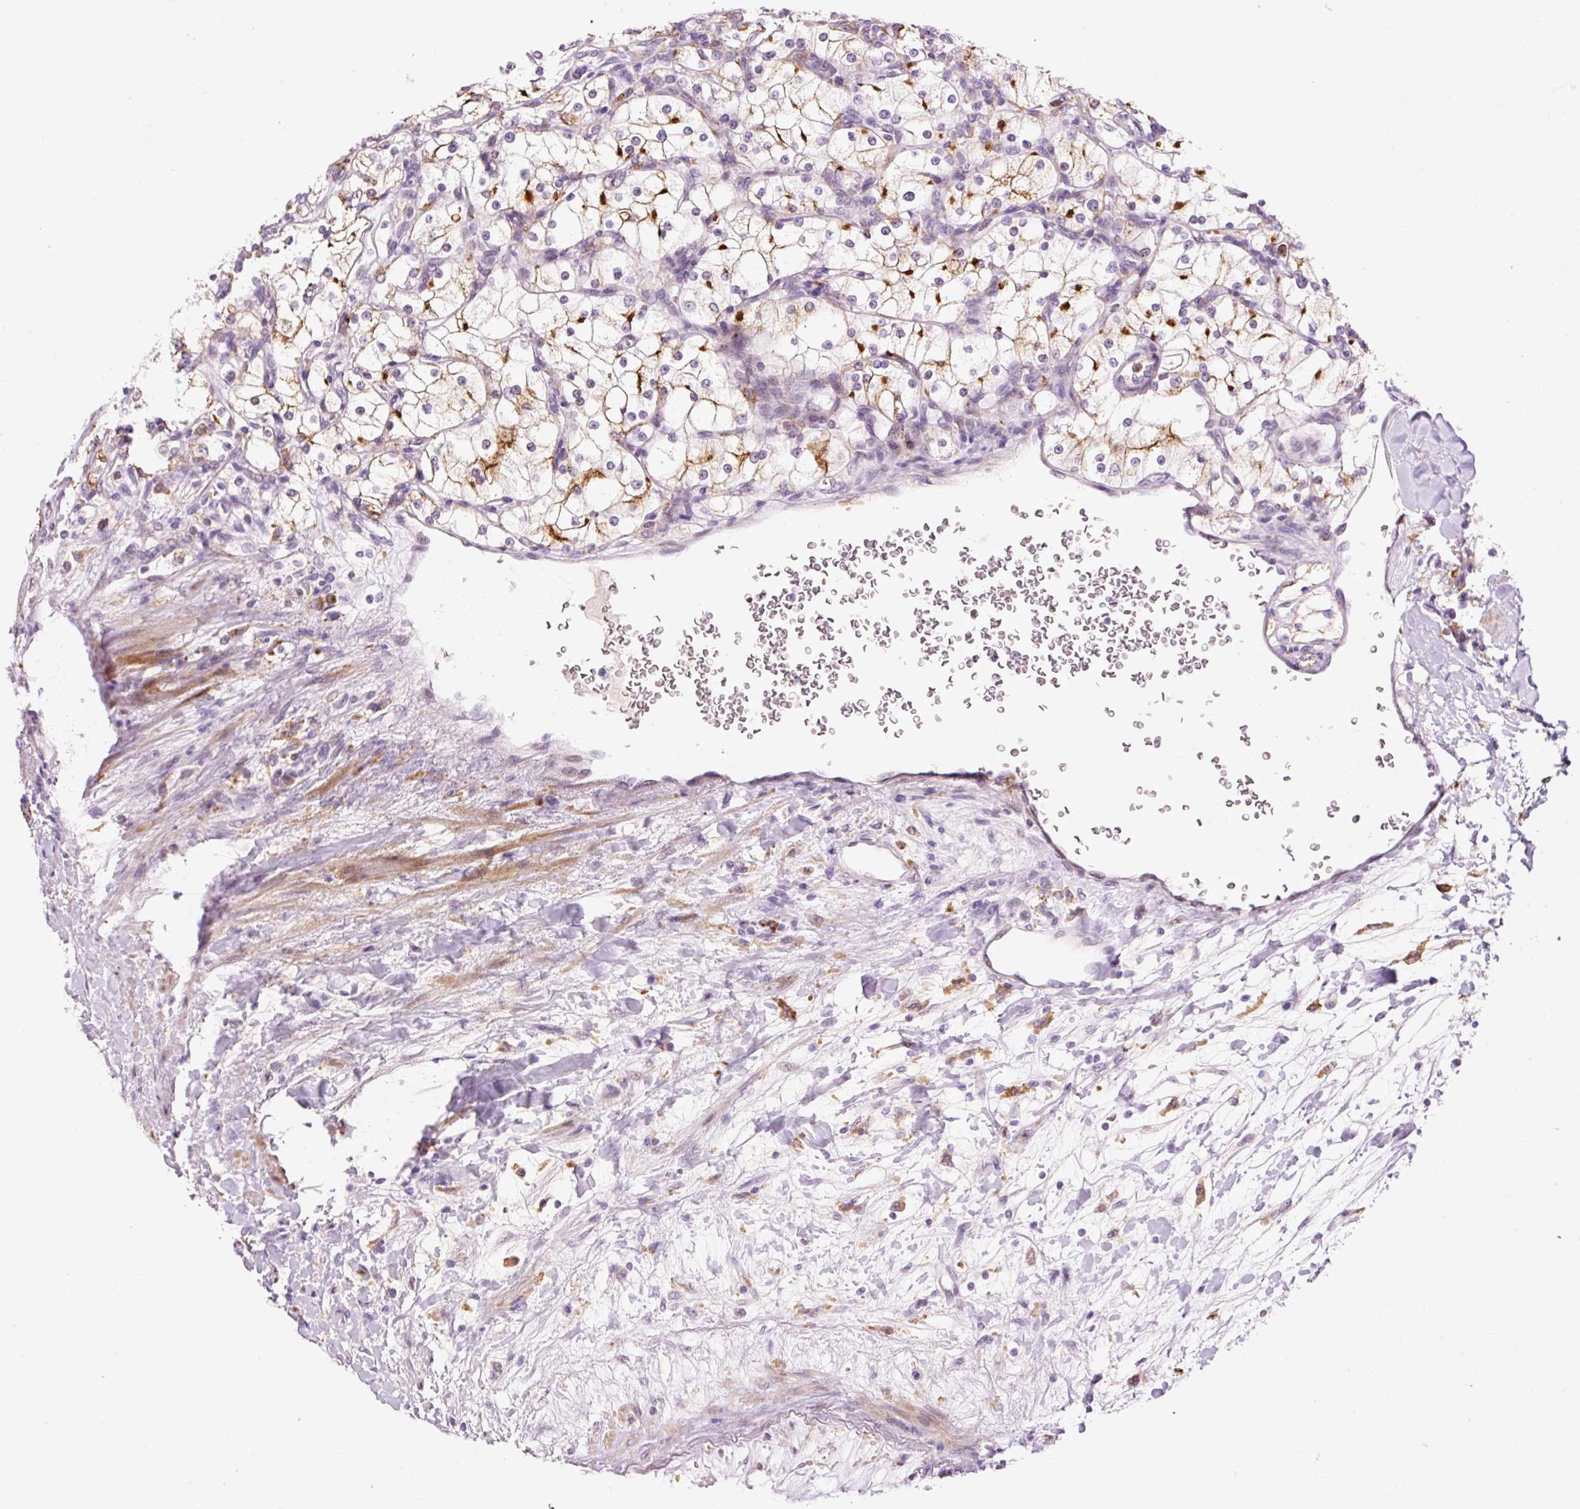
{"staining": {"intensity": "moderate", "quantity": "25%-75%", "location": "cytoplasmic/membranous"}, "tissue": "renal cancer", "cell_type": "Tumor cells", "image_type": "cancer", "snomed": [{"axis": "morphology", "description": "Adenocarcinoma, NOS"}, {"axis": "topography", "description": "Kidney"}], "caption": "Immunohistochemical staining of human renal cancer reveals medium levels of moderate cytoplasmic/membranous positivity in about 25%-75% of tumor cells.", "gene": "LY86", "patient": {"sex": "male", "age": 80}}